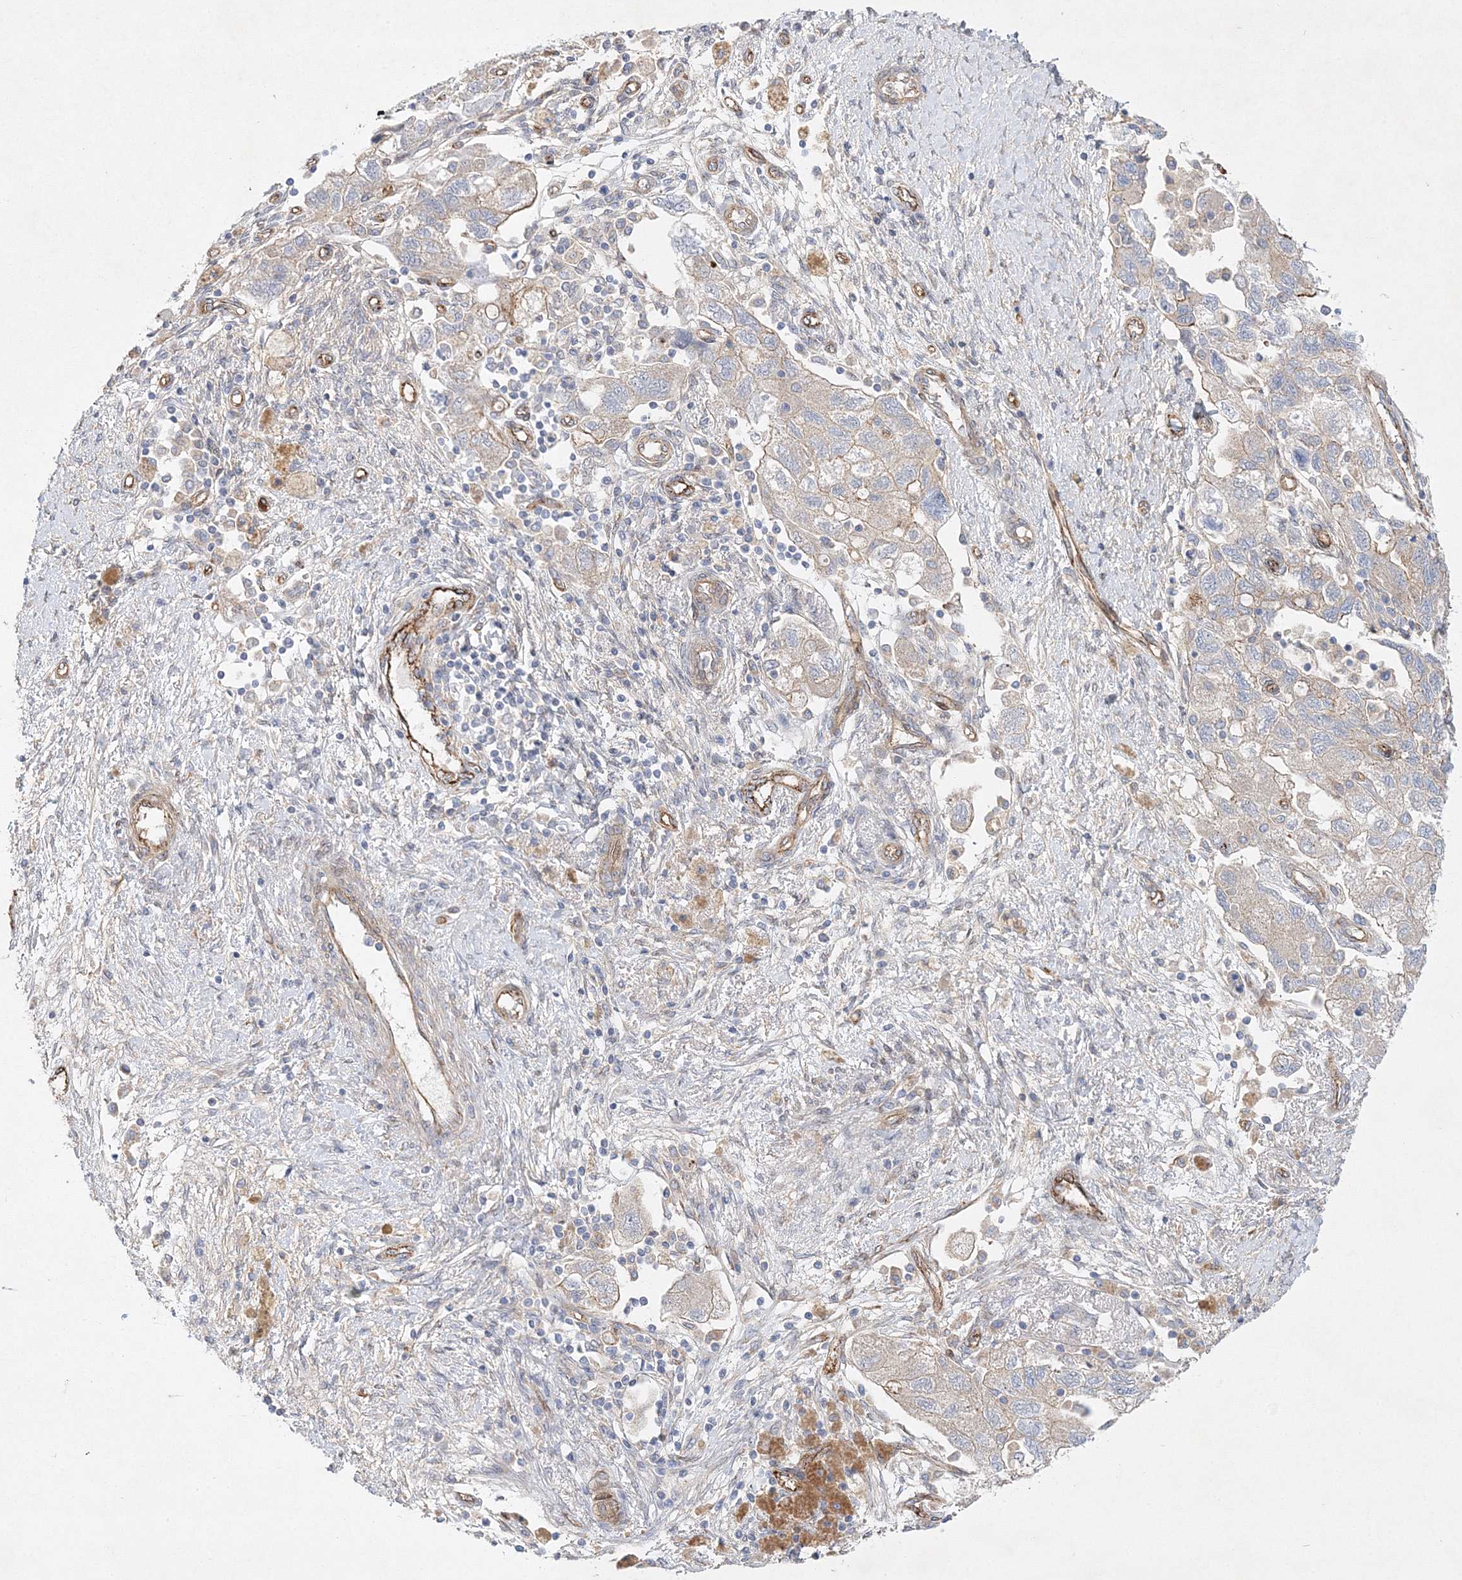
{"staining": {"intensity": "weak", "quantity": "<25%", "location": "cytoplasmic/membranous"}, "tissue": "ovarian cancer", "cell_type": "Tumor cells", "image_type": "cancer", "snomed": [{"axis": "morphology", "description": "Carcinoma, NOS"}, {"axis": "morphology", "description": "Cystadenocarcinoma, serous, NOS"}, {"axis": "topography", "description": "Ovary"}], "caption": "The photomicrograph demonstrates no staining of tumor cells in ovarian cancer (serous cystadenocarcinoma). (Brightfield microscopy of DAB (3,3'-diaminobenzidine) IHC at high magnification).", "gene": "ZFYVE16", "patient": {"sex": "female", "age": 69}}